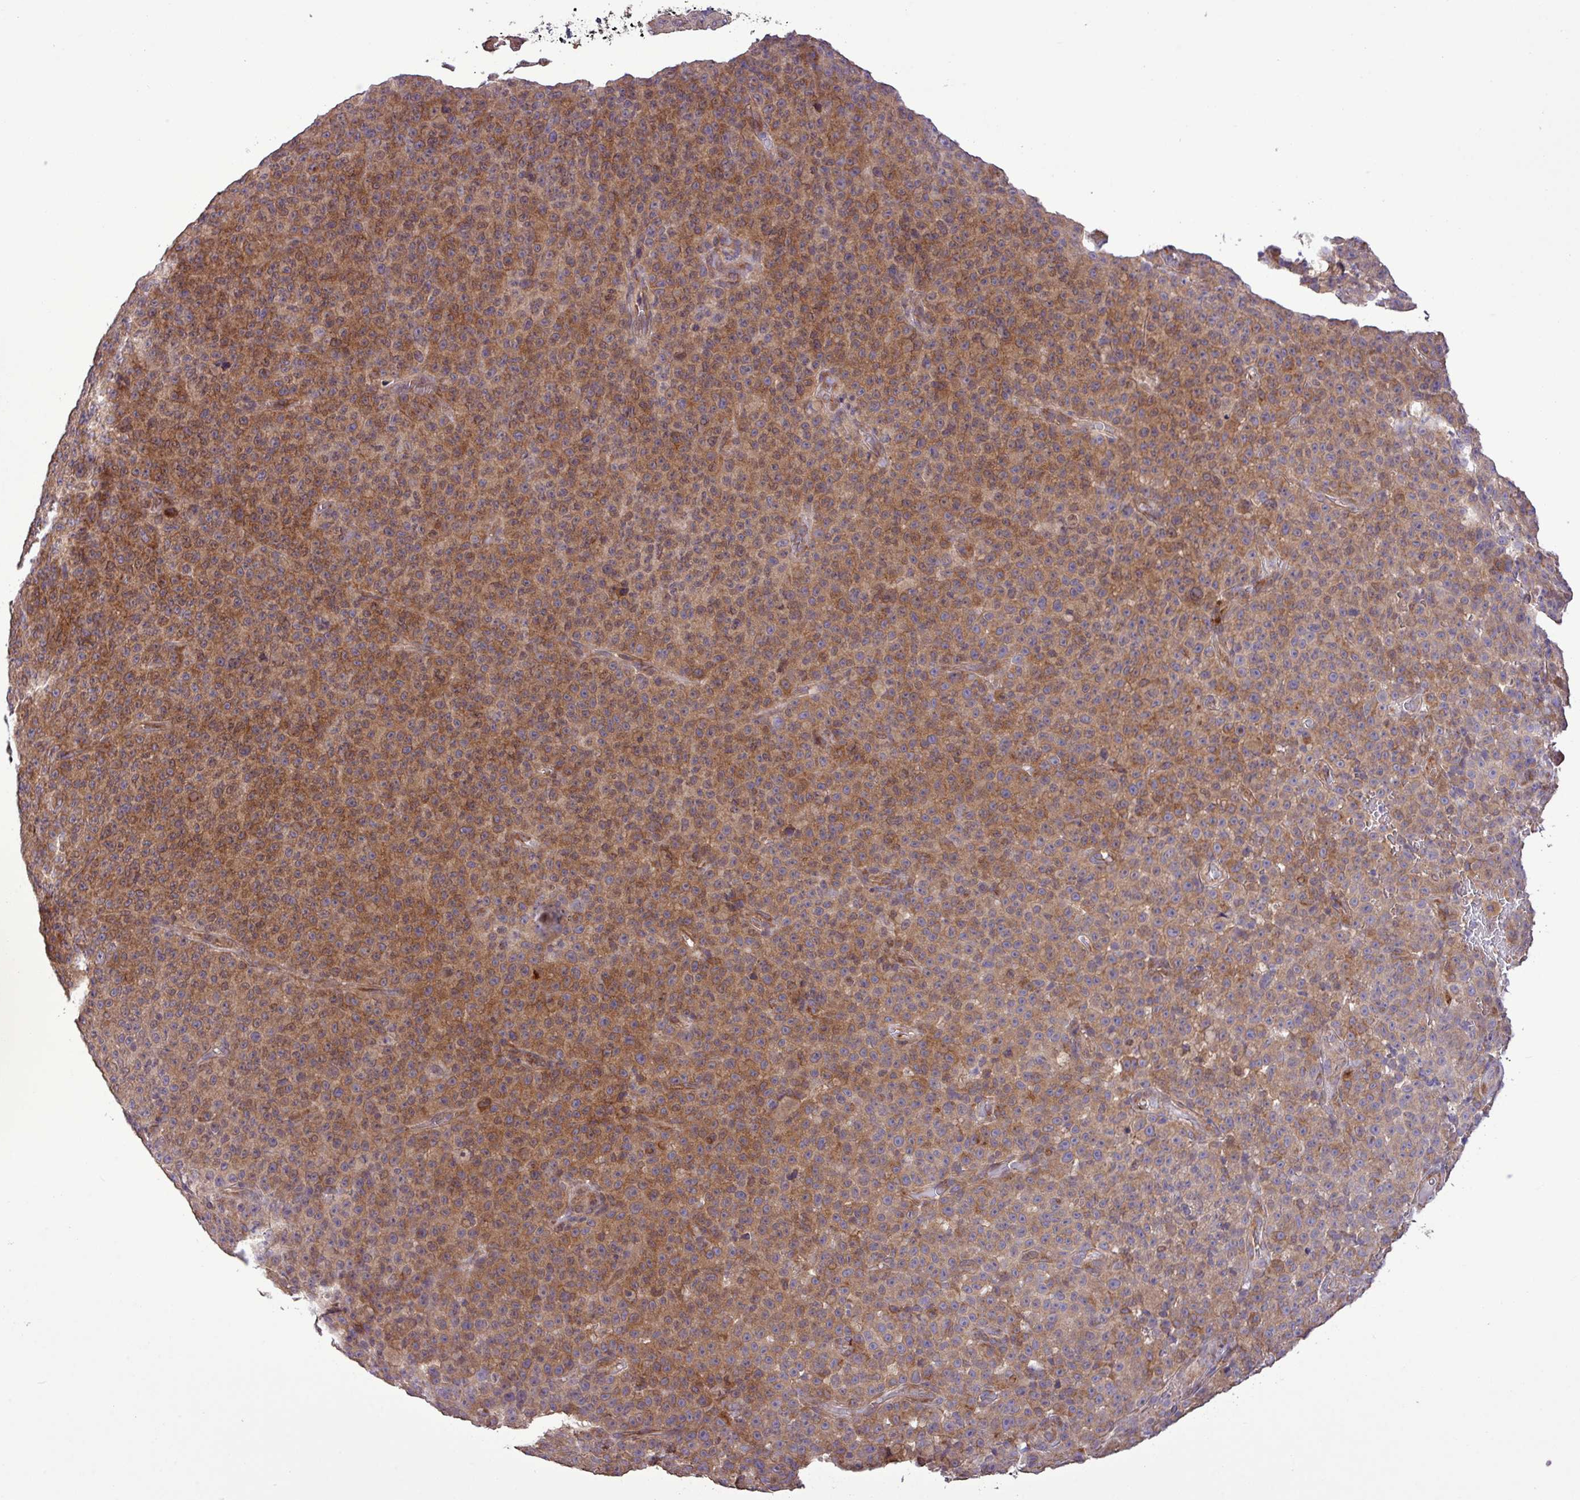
{"staining": {"intensity": "moderate", "quantity": "25%-75%", "location": "cytoplasmic/membranous"}, "tissue": "melanoma", "cell_type": "Tumor cells", "image_type": "cancer", "snomed": [{"axis": "morphology", "description": "Malignant melanoma, NOS"}, {"axis": "topography", "description": "Skin"}], "caption": "Malignant melanoma stained with a brown dye reveals moderate cytoplasmic/membranous positive expression in approximately 25%-75% of tumor cells.", "gene": "MEGF6", "patient": {"sex": "female", "age": 82}}